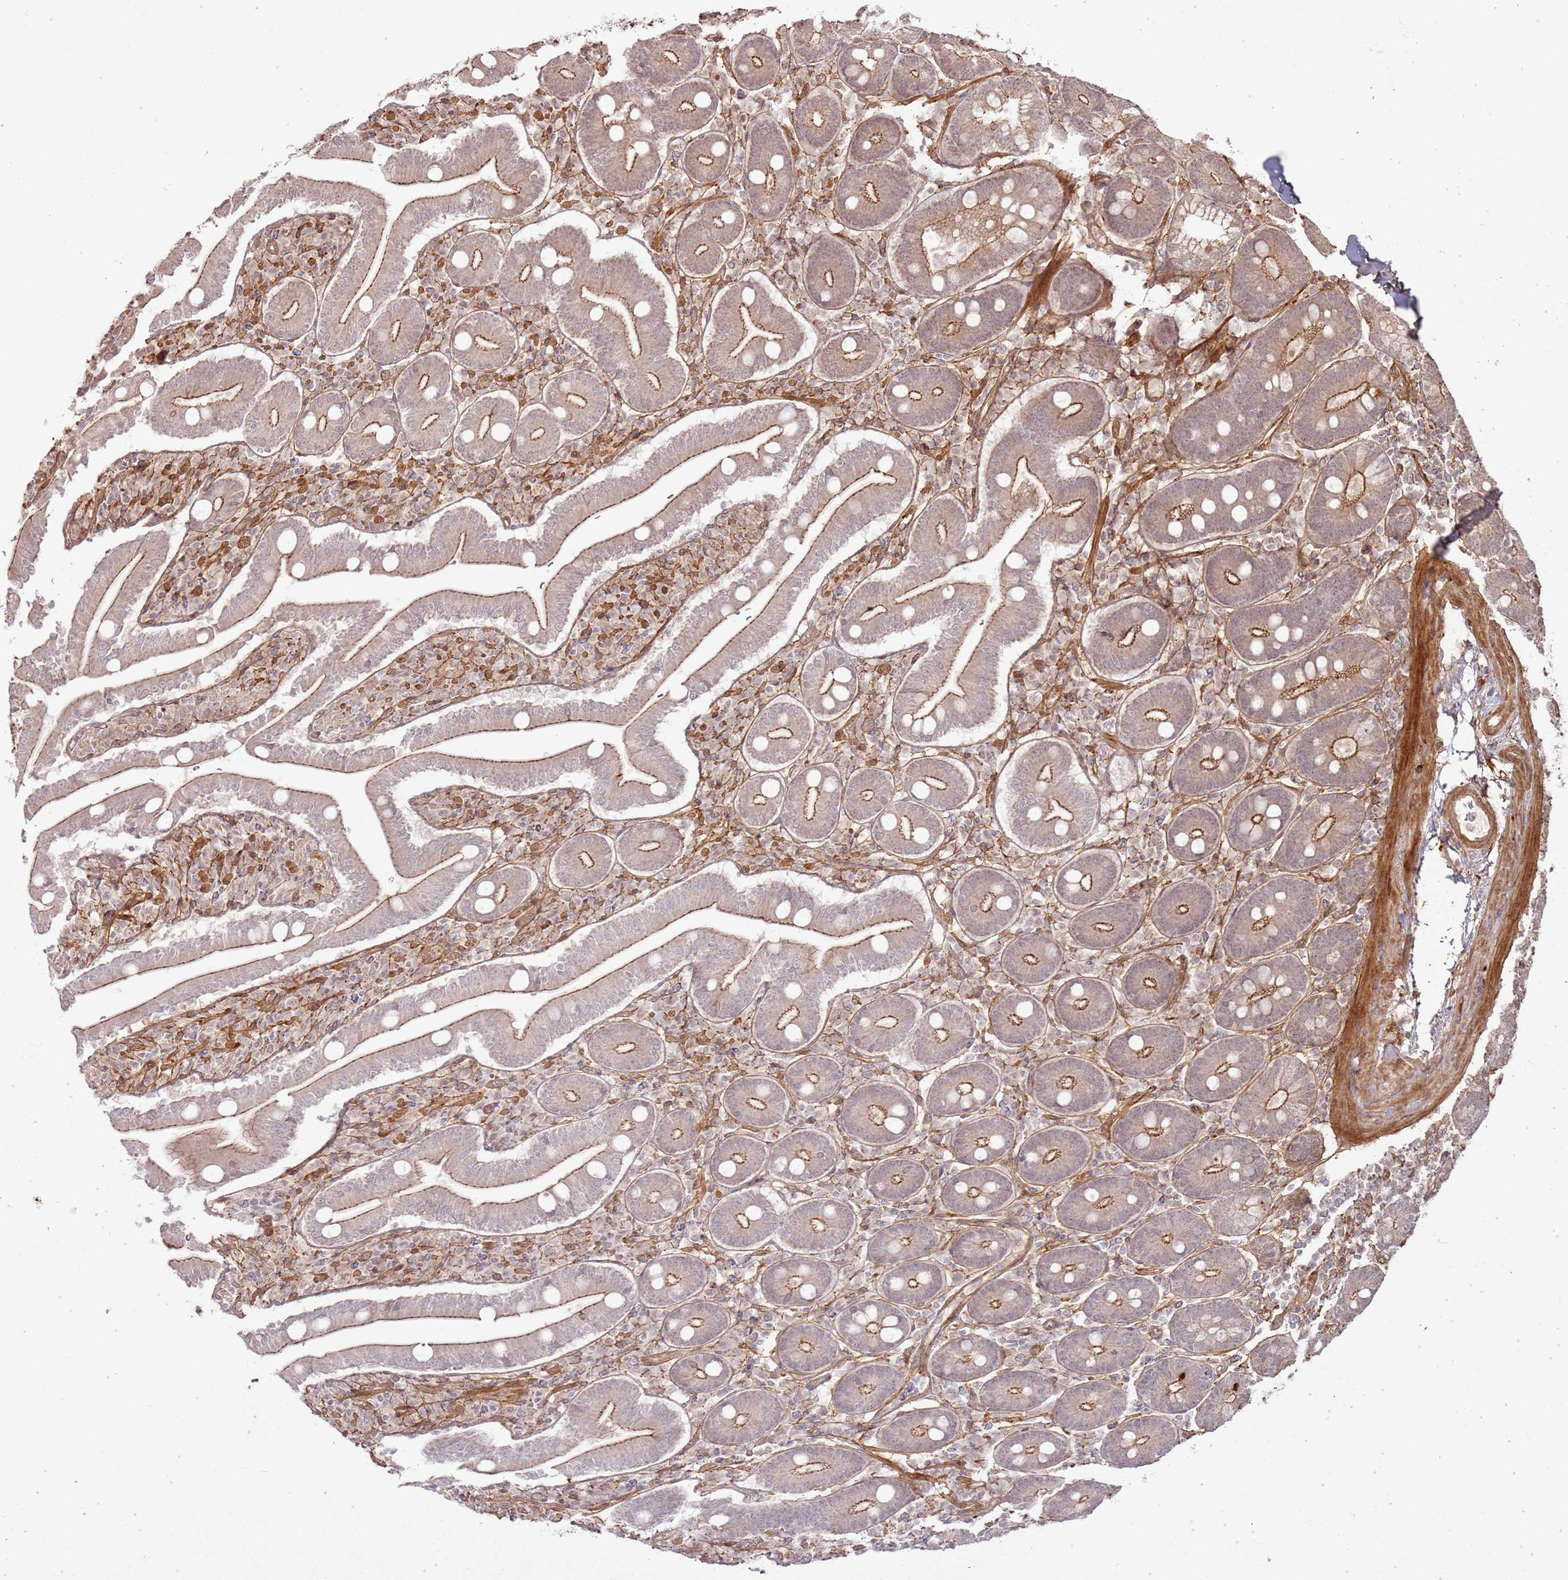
{"staining": {"intensity": "moderate", "quantity": "25%-75%", "location": "cytoplasmic/membranous"}, "tissue": "duodenum", "cell_type": "Glandular cells", "image_type": "normal", "snomed": [{"axis": "morphology", "description": "Normal tissue, NOS"}, {"axis": "topography", "description": "Duodenum"}], "caption": "Brown immunohistochemical staining in benign human duodenum demonstrates moderate cytoplasmic/membranous positivity in about 25%-75% of glandular cells. Nuclei are stained in blue.", "gene": "ZNF623", "patient": {"sex": "male", "age": 35}}